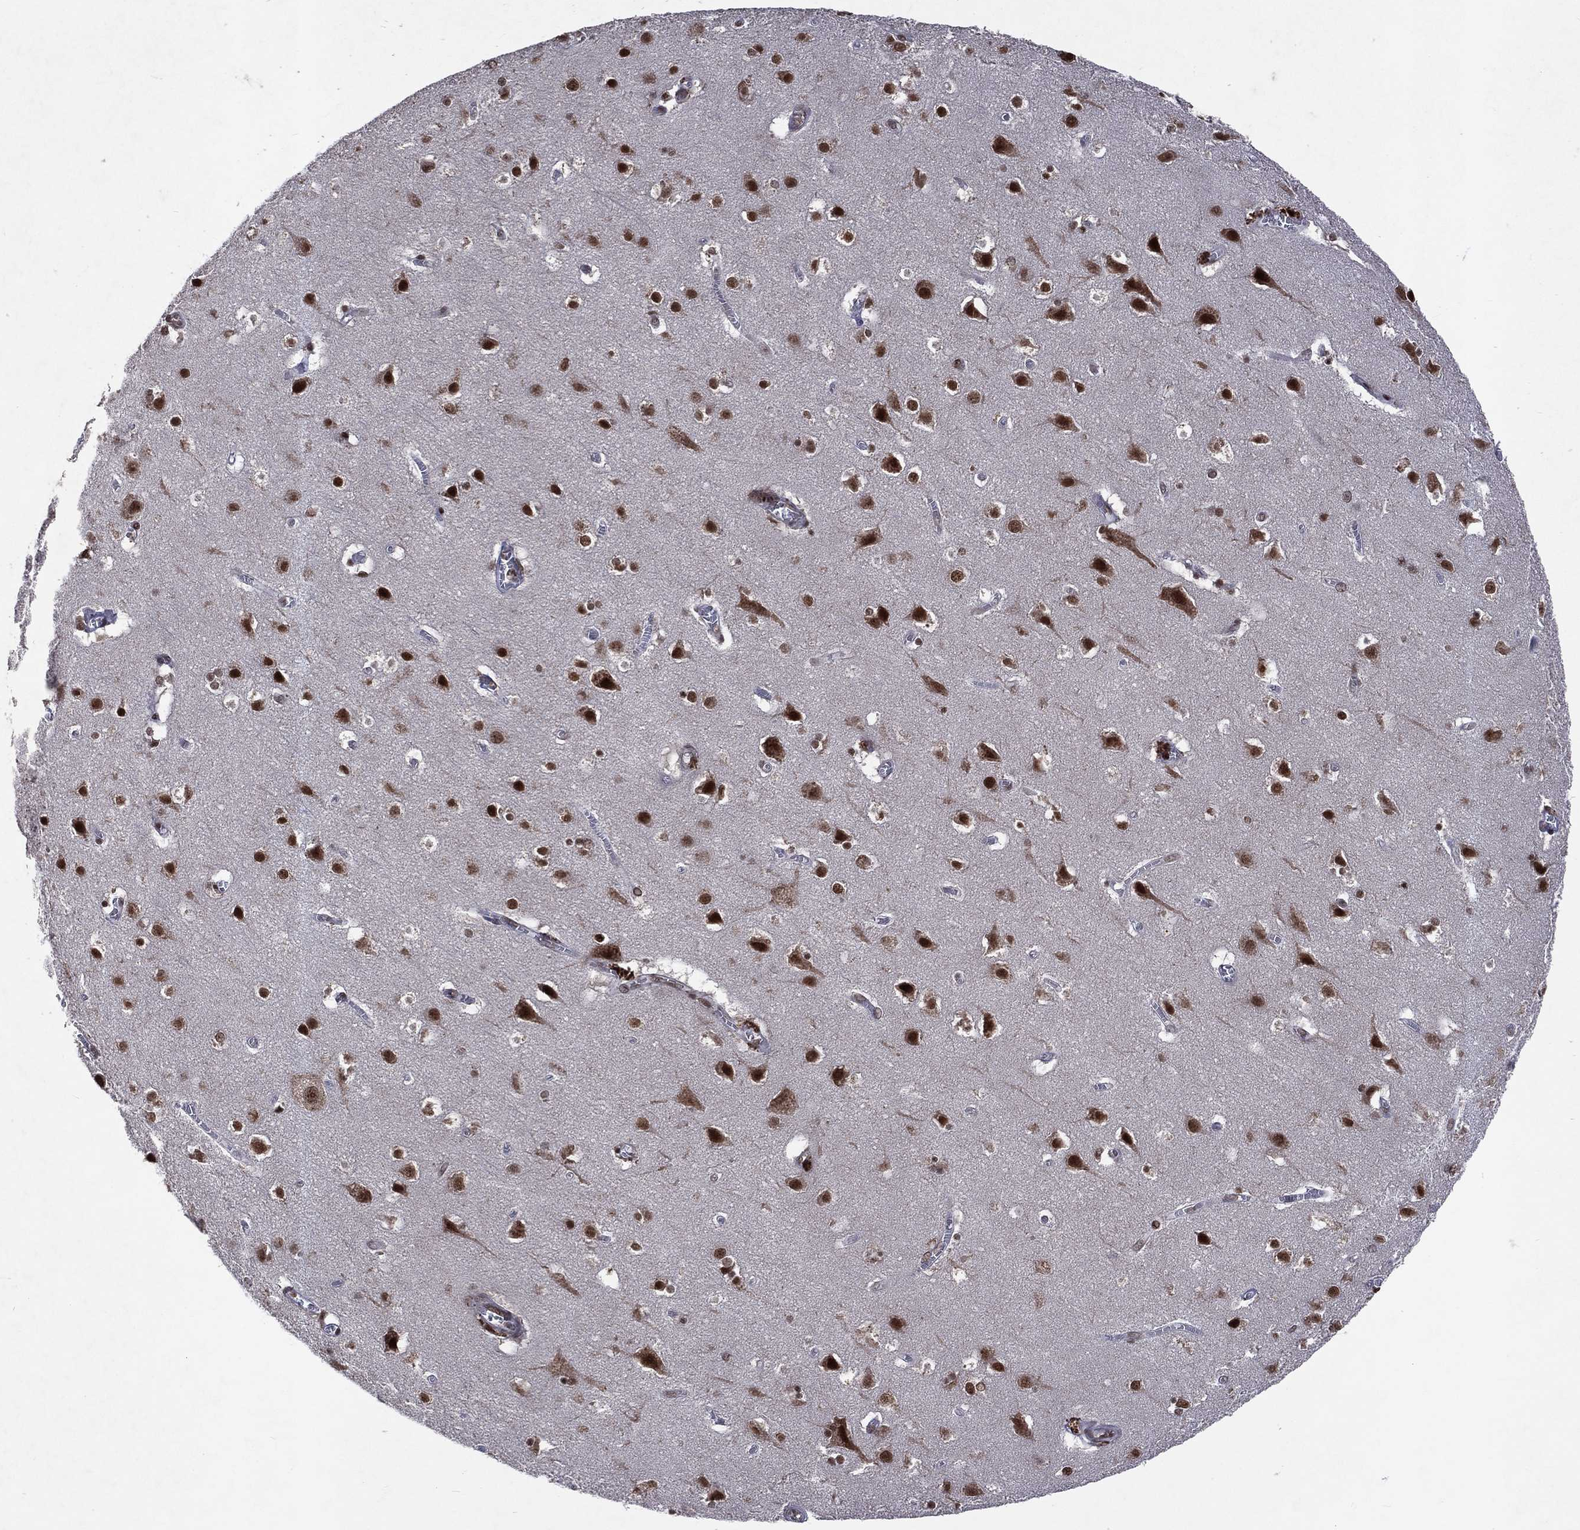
{"staining": {"intensity": "negative", "quantity": "none", "location": "none"}, "tissue": "cerebral cortex", "cell_type": "Endothelial cells", "image_type": "normal", "snomed": [{"axis": "morphology", "description": "Normal tissue, NOS"}, {"axis": "topography", "description": "Cerebral cortex"}], "caption": "Normal cerebral cortex was stained to show a protein in brown. There is no significant expression in endothelial cells. (Stains: DAB immunohistochemistry (IHC) with hematoxylin counter stain, Microscopy: brightfield microscopy at high magnification).", "gene": "DMAP1", "patient": {"sex": "male", "age": 59}}